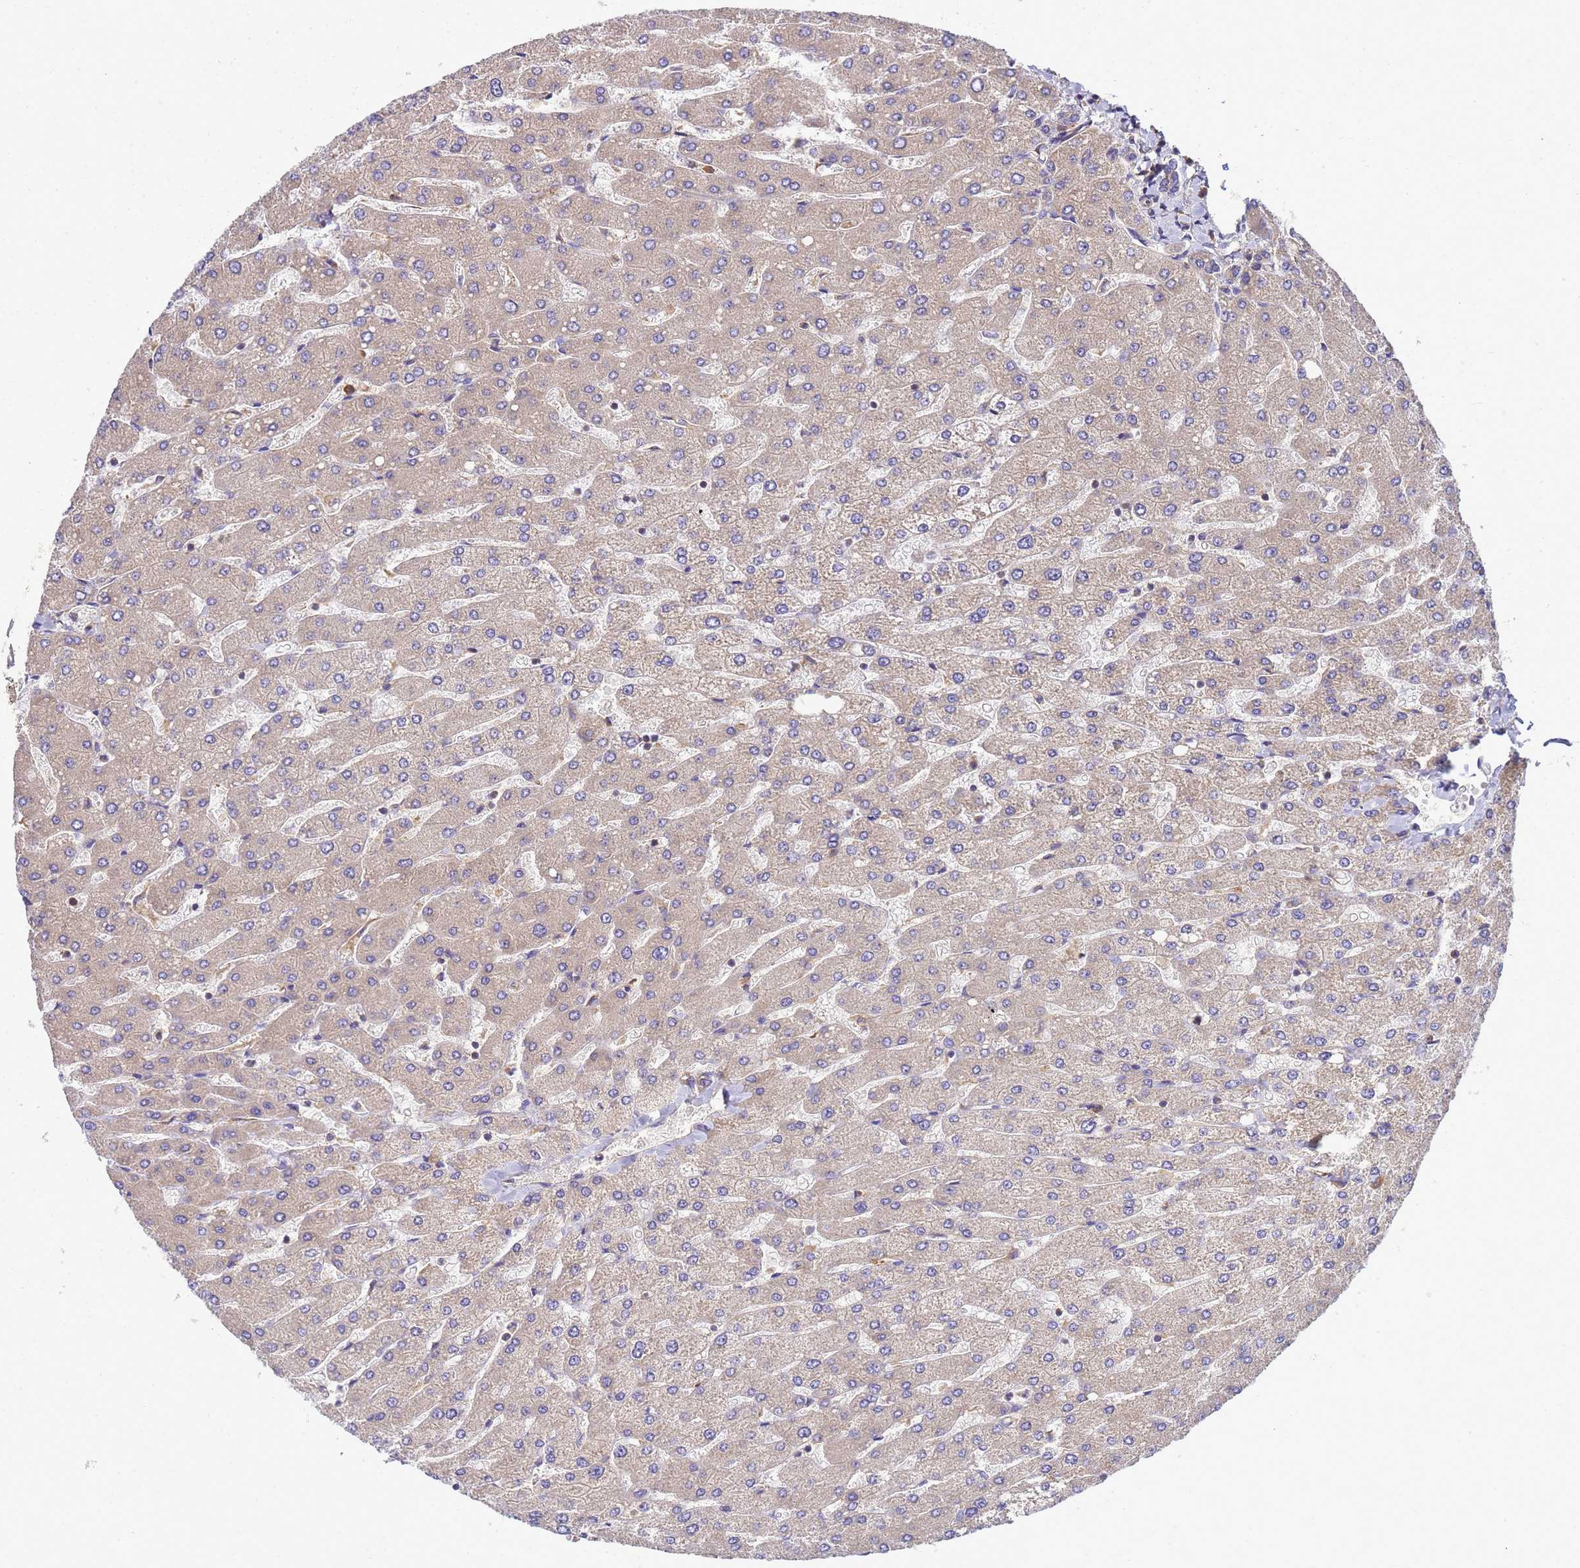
{"staining": {"intensity": "weak", "quantity": "25%-75%", "location": "cytoplasmic/membranous"}, "tissue": "liver", "cell_type": "Cholangiocytes", "image_type": "normal", "snomed": [{"axis": "morphology", "description": "Normal tissue, NOS"}, {"axis": "topography", "description": "Liver"}], "caption": "Immunohistochemistry photomicrograph of unremarkable liver: human liver stained using immunohistochemistry shows low levels of weak protein expression localized specifically in the cytoplasmic/membranous of cholangiocytes, appearing as a cytoplasmic/membranous brown color.", "gene": "BECN1", "patient": {"sex": "male", "age": 55}}